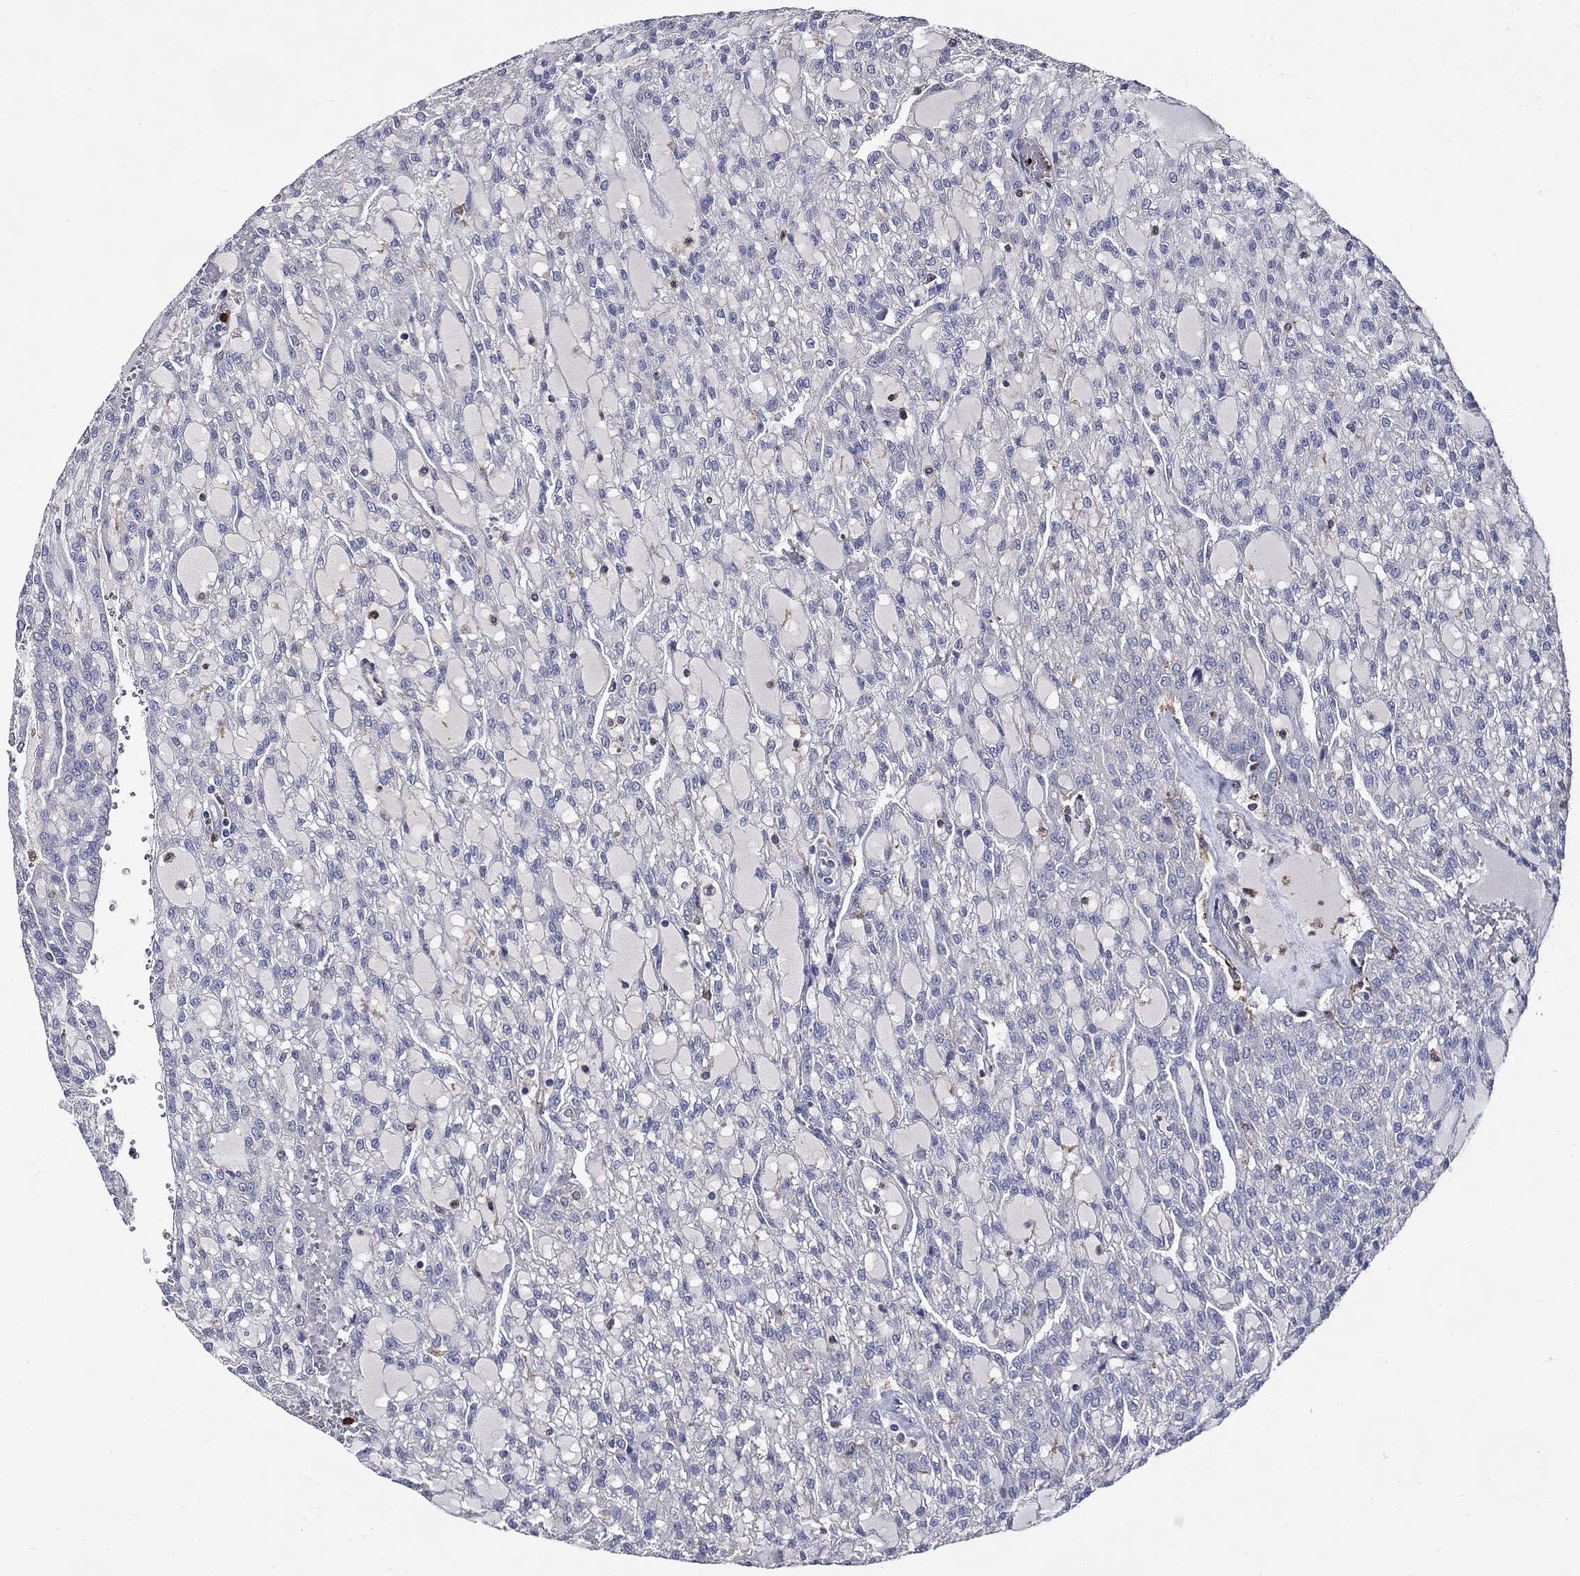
{"staining": {"intensity": "negative", "quantity": "none", "location": "none"}, "tissue": "renal cancer", "cell_type": "Tumor cells", "image_type": "cancer", "snomed": [{"axis": "morphology", "description": "Adenocarcinoma, NOS"}, {"axis": "topography", "description": "Kidney"}], "caption": "The immunohistochemistry (IHC) photomicrograph has no significant expression in tumor cells of renal cancer (adenocarcinoma) tissue.", "gene": "GPR171", "patient": {"sex": "male", "age": 63}}